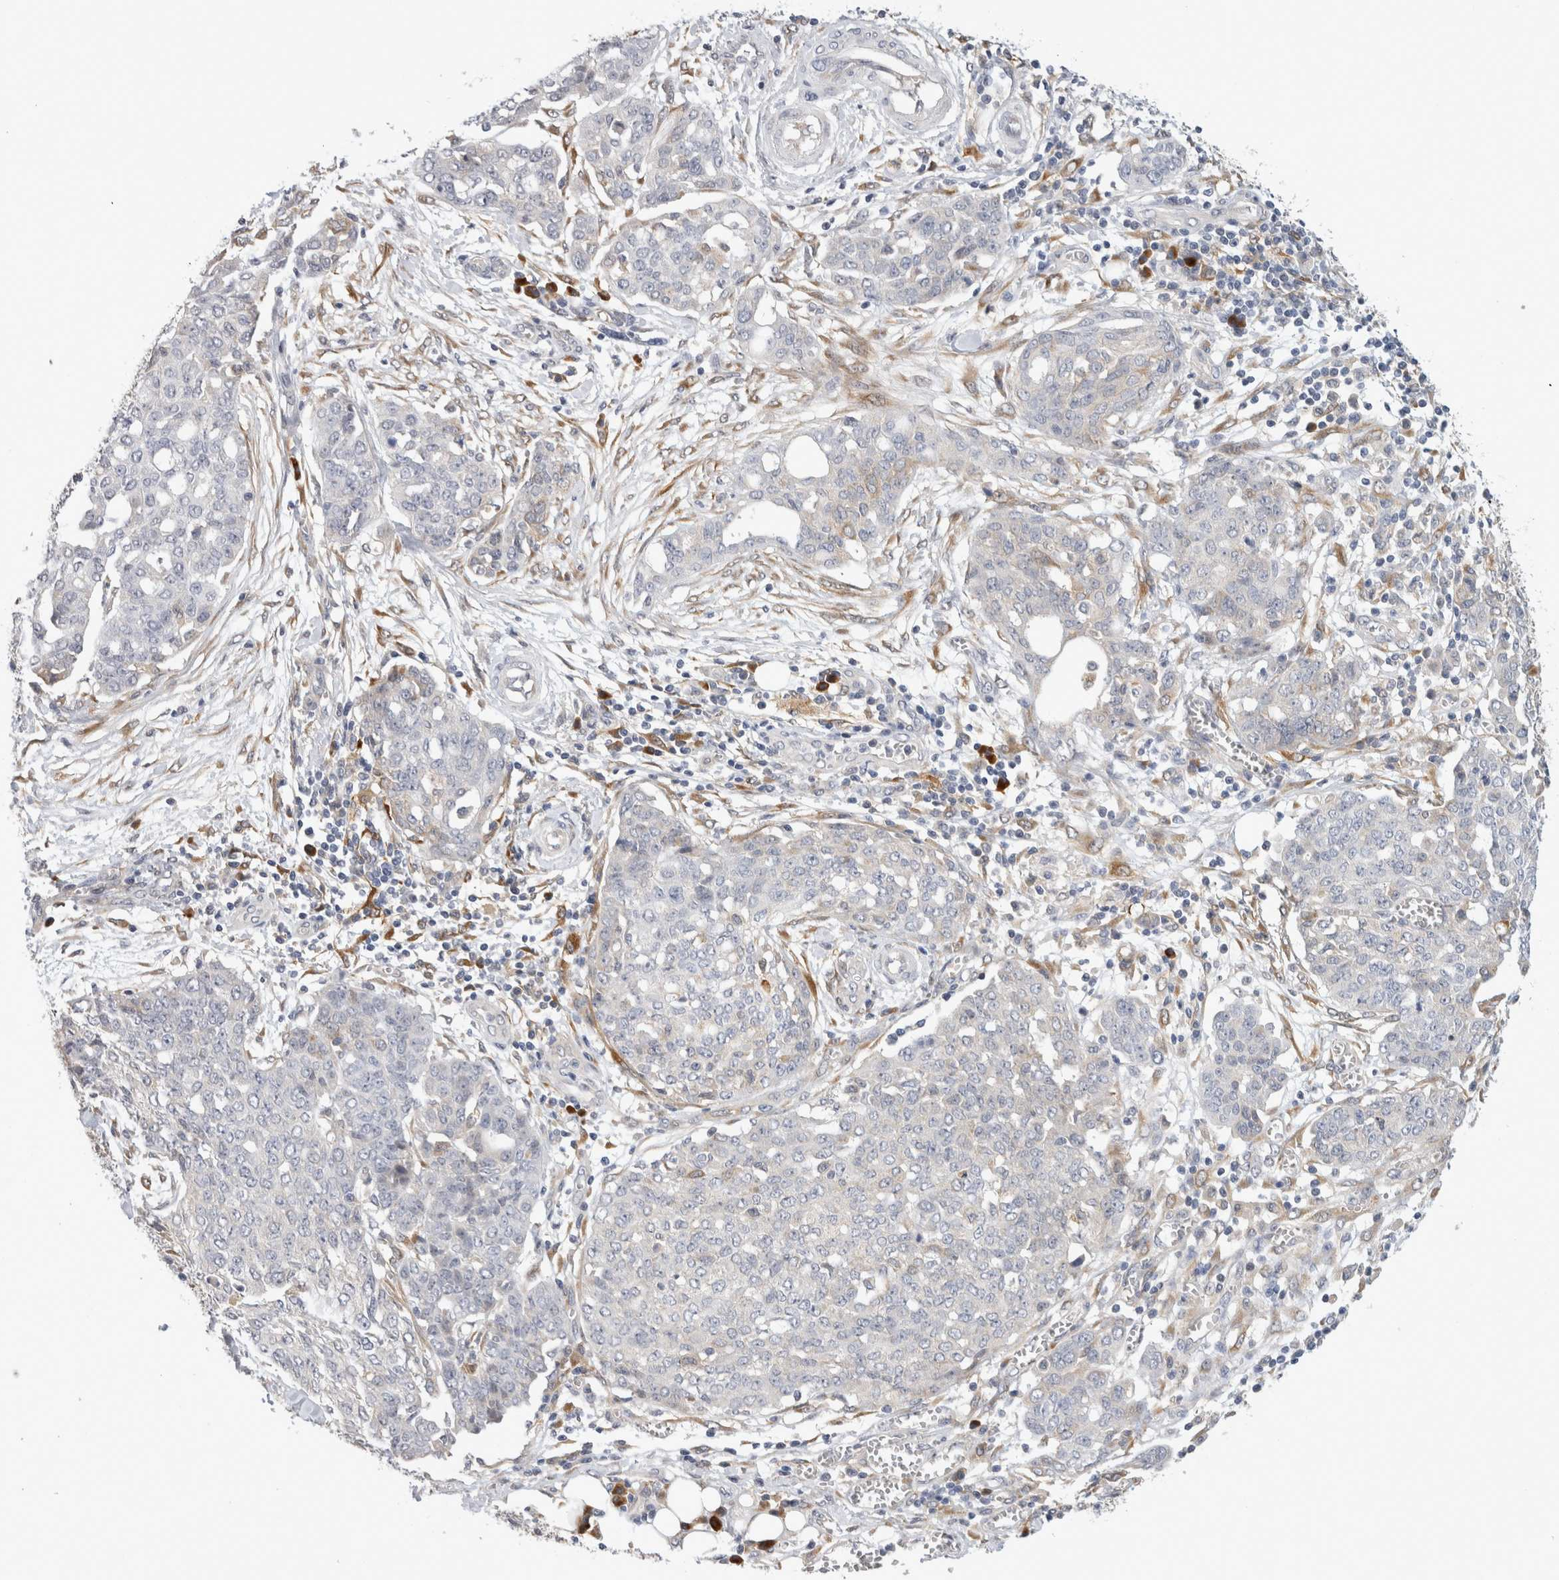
{"staining": {"intensity": "negative", "quantity": "none", "location": "none"}, "tissue": "ovarian cancer", "cell_type": "Tumor cells", "image_type": "cancer", "snomed": [{"axis": "morphology", "description": "Cystadenocarcinoma, serous, NOS"}, {"axis": "topography", "description": "Soft tissue"}, {"axis": "topography", "description": "Ovary"}], "caption": "High power microscopy micrograph of an IHC micrograph of ovarian serous cystadenocarcinoma, revealing no significant expression in tumor cells.", "gene": "APOL2", "patient": {"sex": "female", "age": 57}}